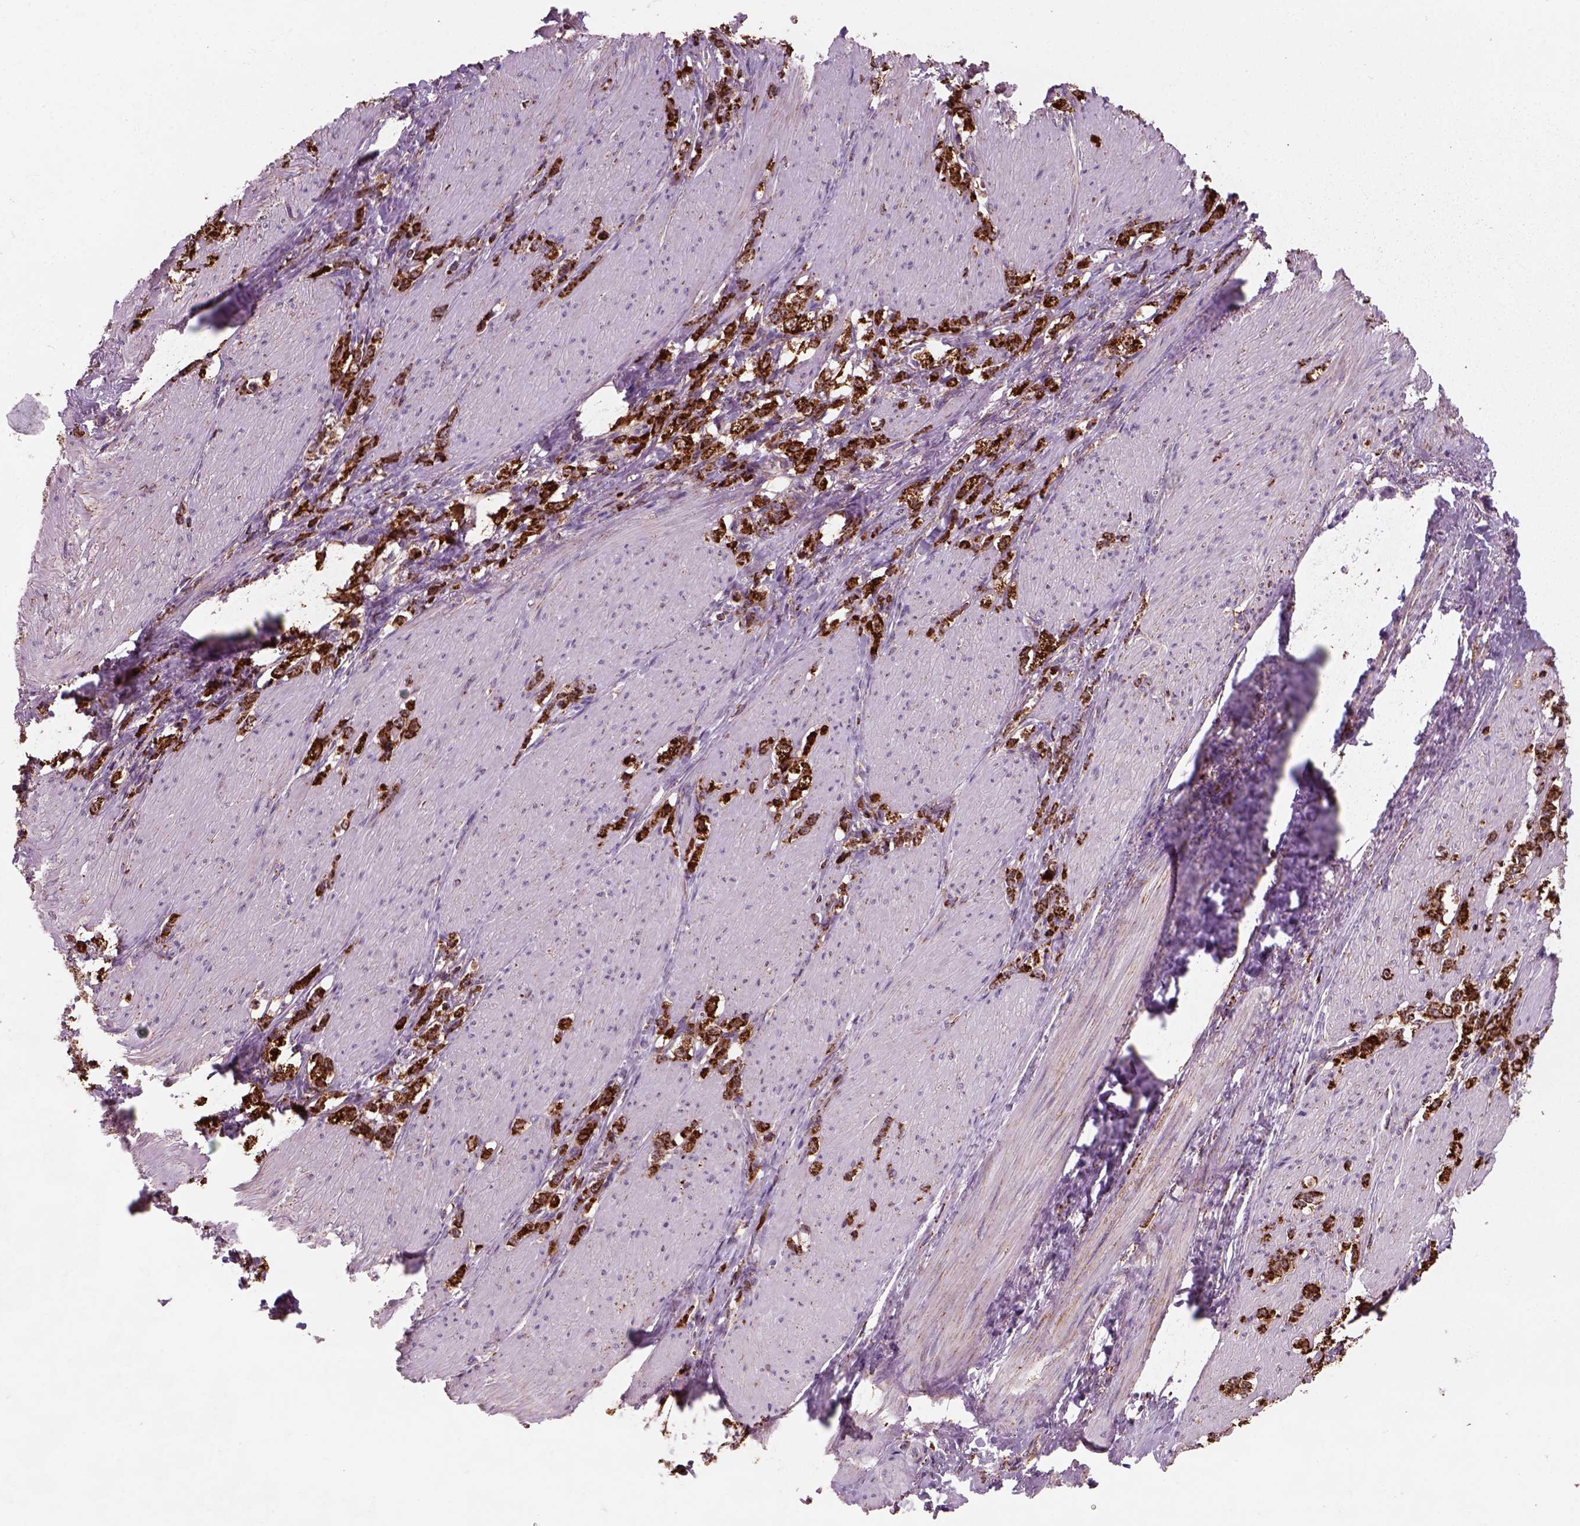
{"staining": {"intensity": "strong", "quantity": ">75%", "location": "cytoplasmic/membranous"}, "tissue": "stomach cancer", "cell_type": "Tumor cells", "image_type": "cancer", "snomed": [{"axis": "morphology", "description": "Adenocarcinoma, NOS"}, {"axis": "topography", "description": "Stomach, lower"}], "caption": "Strong cytoplasmic/membranous positivity for a protein is present in approximately >75% of tumor cells of stomach cancer (adenocarcinoma) using immunohistochemistry.", "gene": "NUDT16L1", "patient": {"sex": "male", "age": 88}}